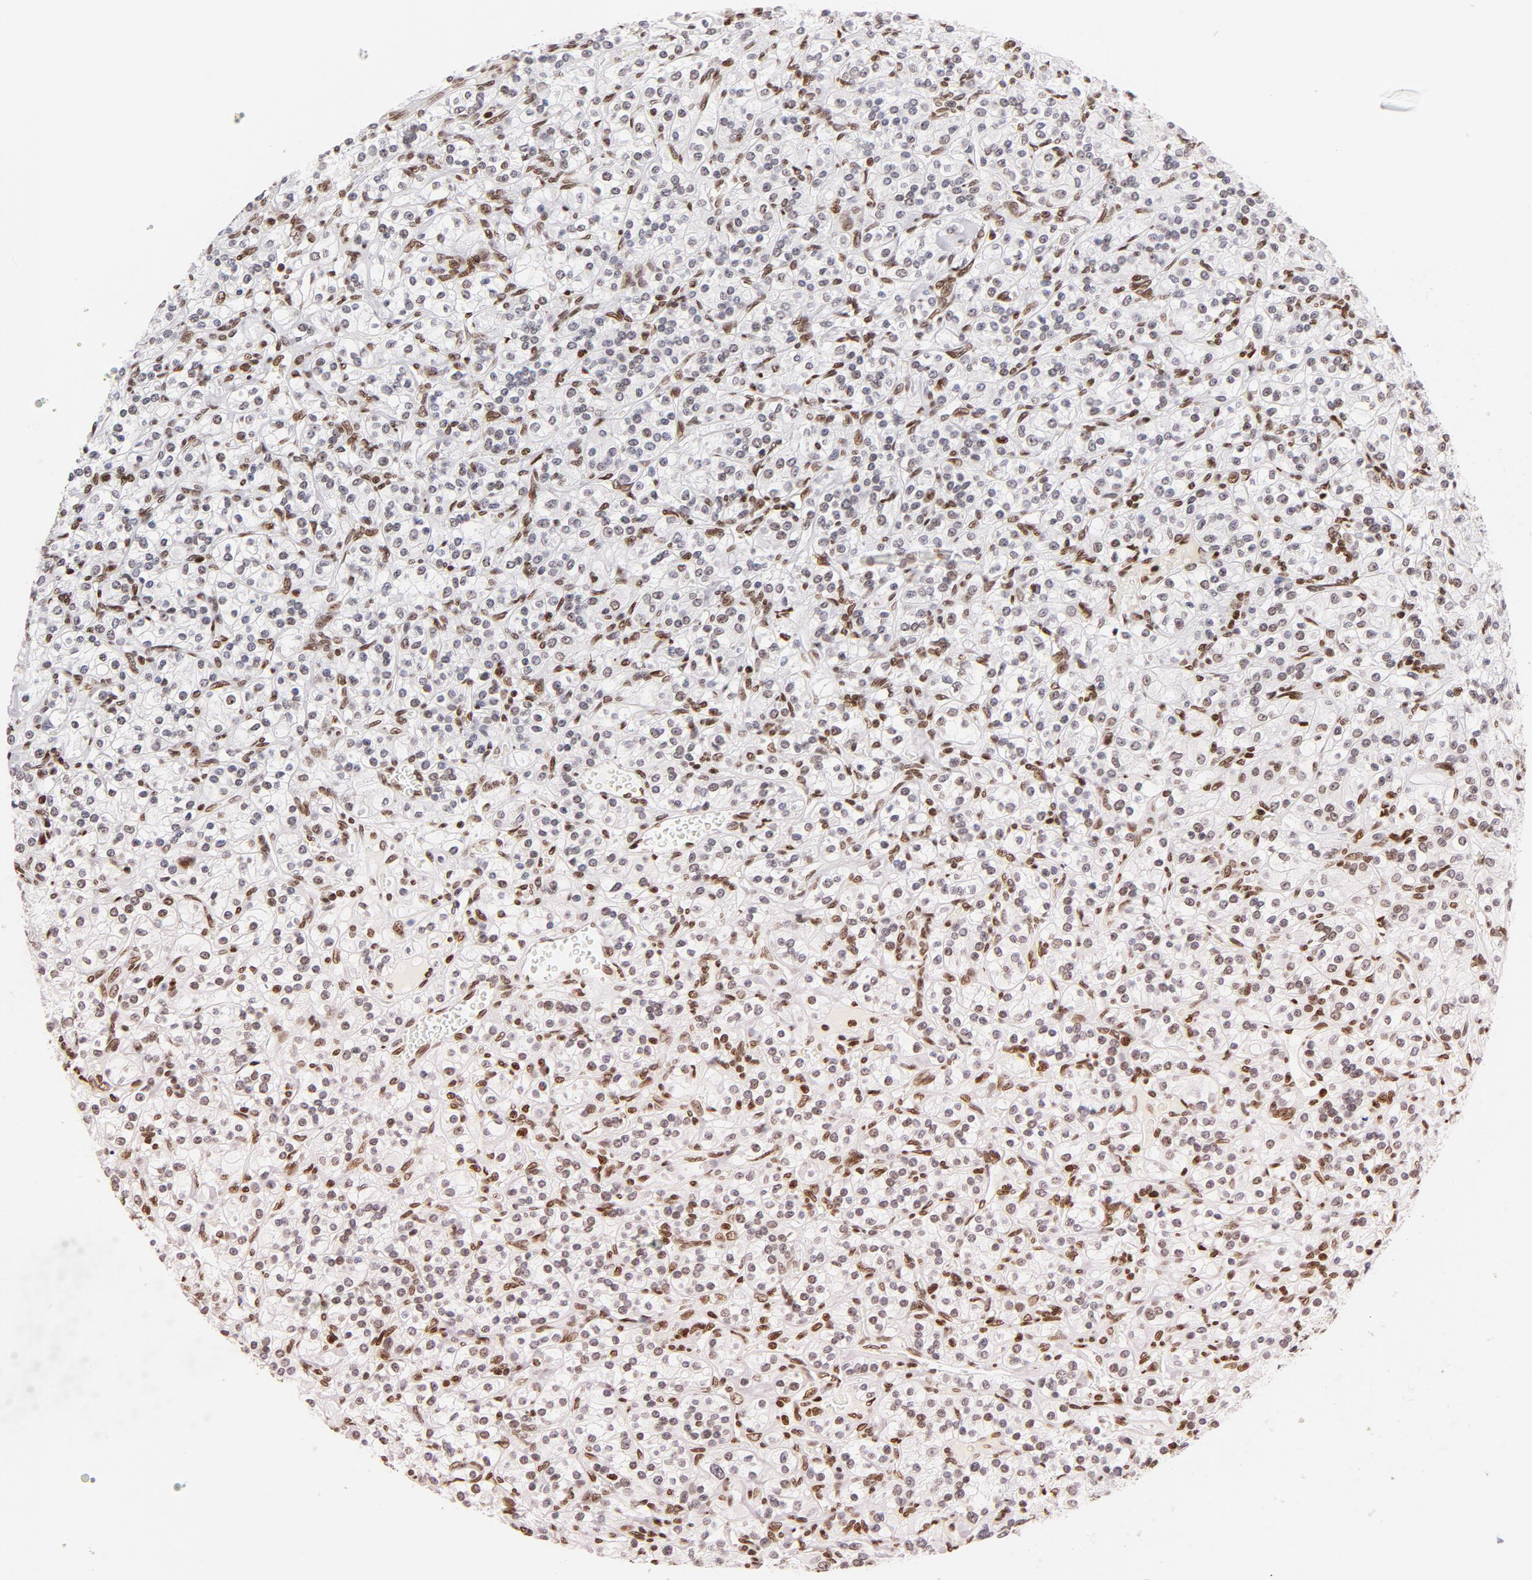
{"staining": {"intensity": "moderate", "quantity": "<25%", "location": "nuclear"}, "tissue": "renal cancer", "cell_type": "Tumor cells", "image_type": "cancer", "snomed": [{"axis": "morphology", "description": "Adenocarcinoma, NOS"}, {"axis": "topography", "description": "Kidney"}], "caption": "IHC of renal cancer (adenocarcinoma) shows low levels of moderate nuclear staining in approximately <25% of tumor cells. The staining is performed using DAB brown chromogen to label protein expression. The nuclei are counter-stained blue using hematoxylin.", "gene": "TOP2B", "patient": {"sex": "male", "age": 77}}